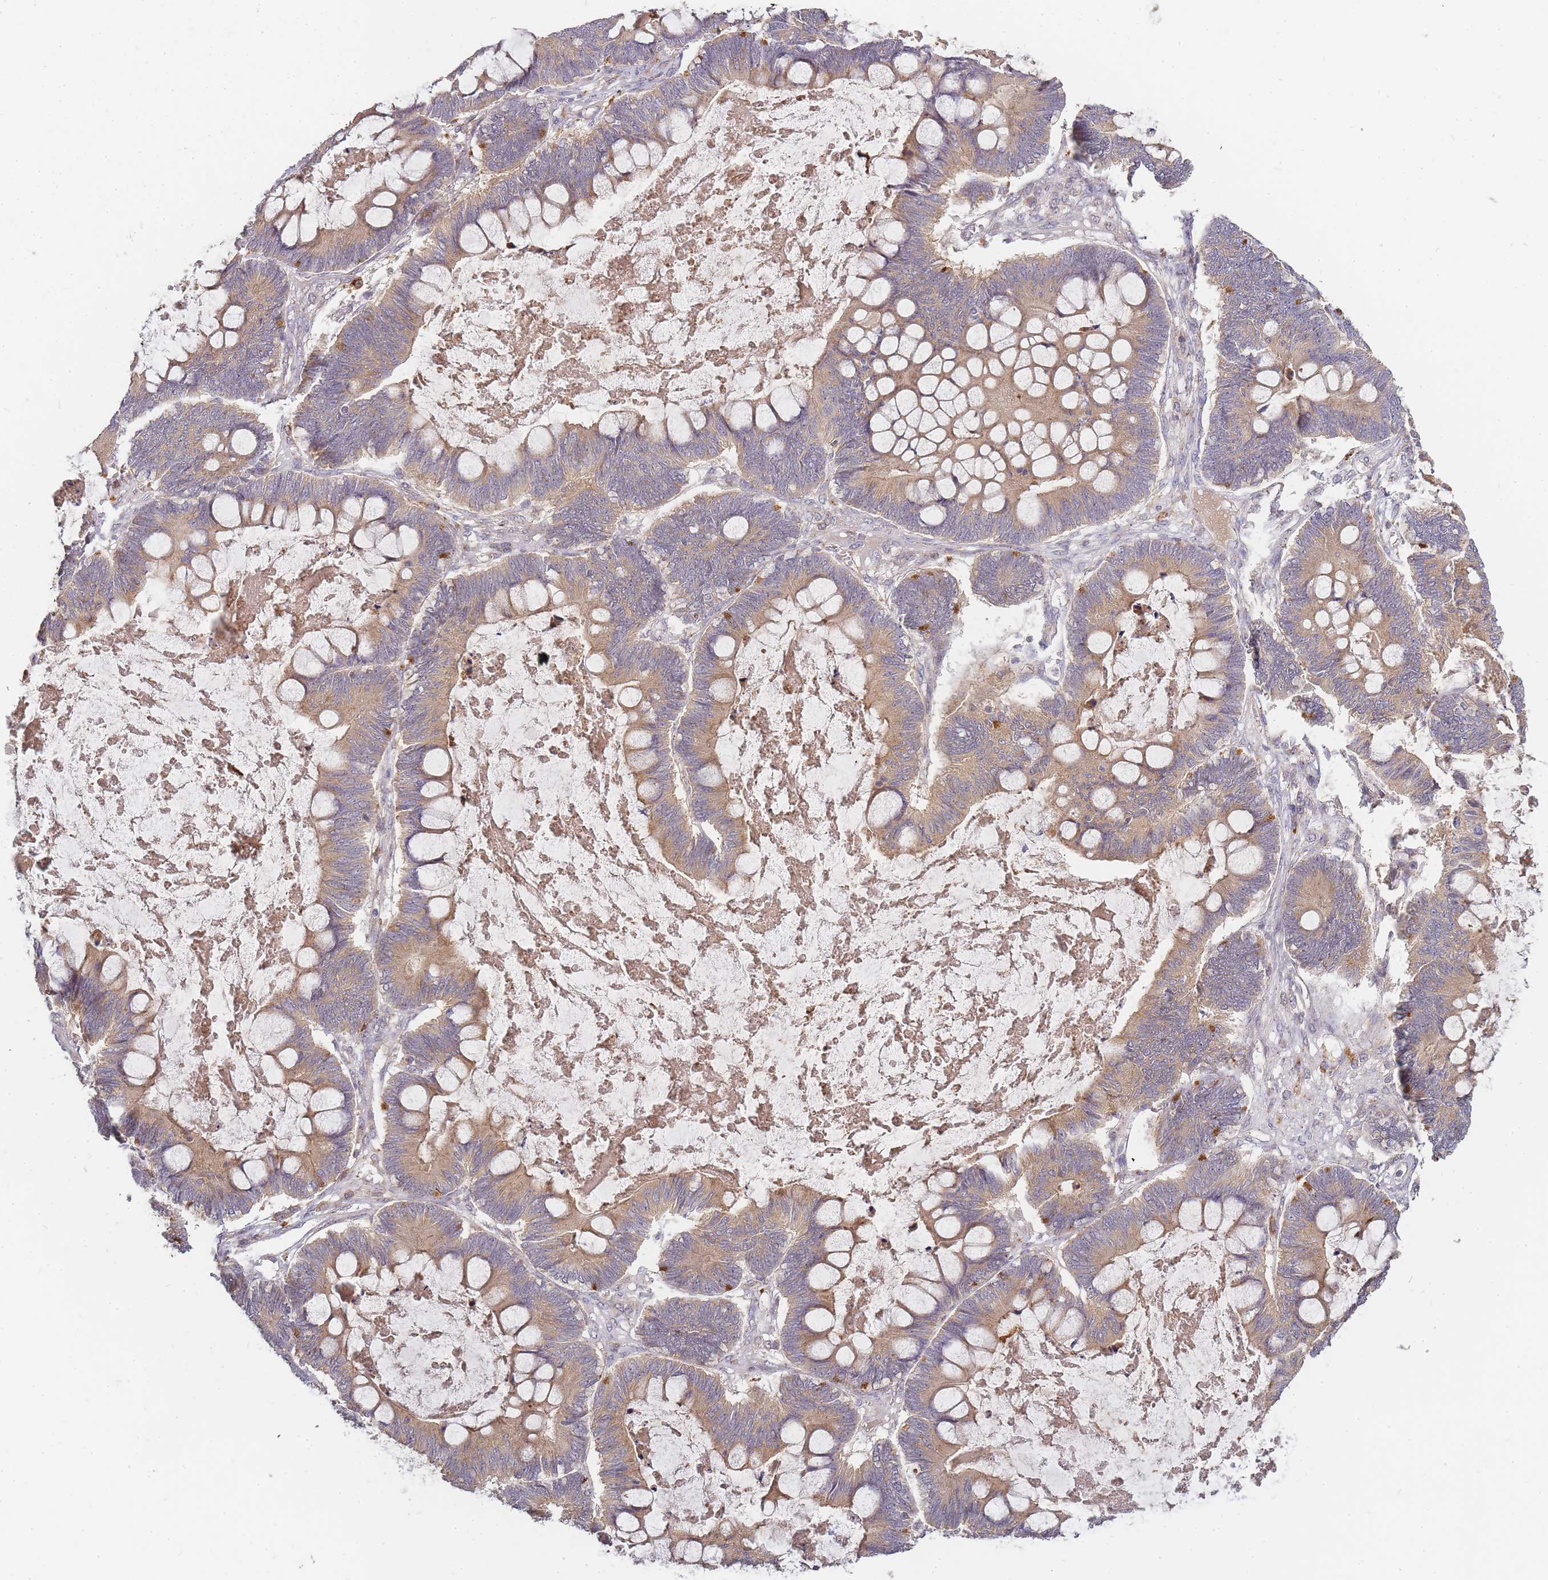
{"staining": {"intensity": "moderate", "quantity": ">75%", "location": "cytoplasmic/membranous"}, "tissue": "ovarian cancer", "cell_type": "Tumor cells", "image_type": "cancer", "snomed": [{"axis": "morphology", "description": "Cystadenocarcinoma, mucinous, NOS"}, {"axis": "topography", "description": "Ovary"}], "caption": "Human ovarian cancer (mucinous cystadenocarcinoma) stained with a protein marker exhibits moderate staining in tumor cells.", "gene": "ATG5", "patient": {"sex": "female", "age": 61}}